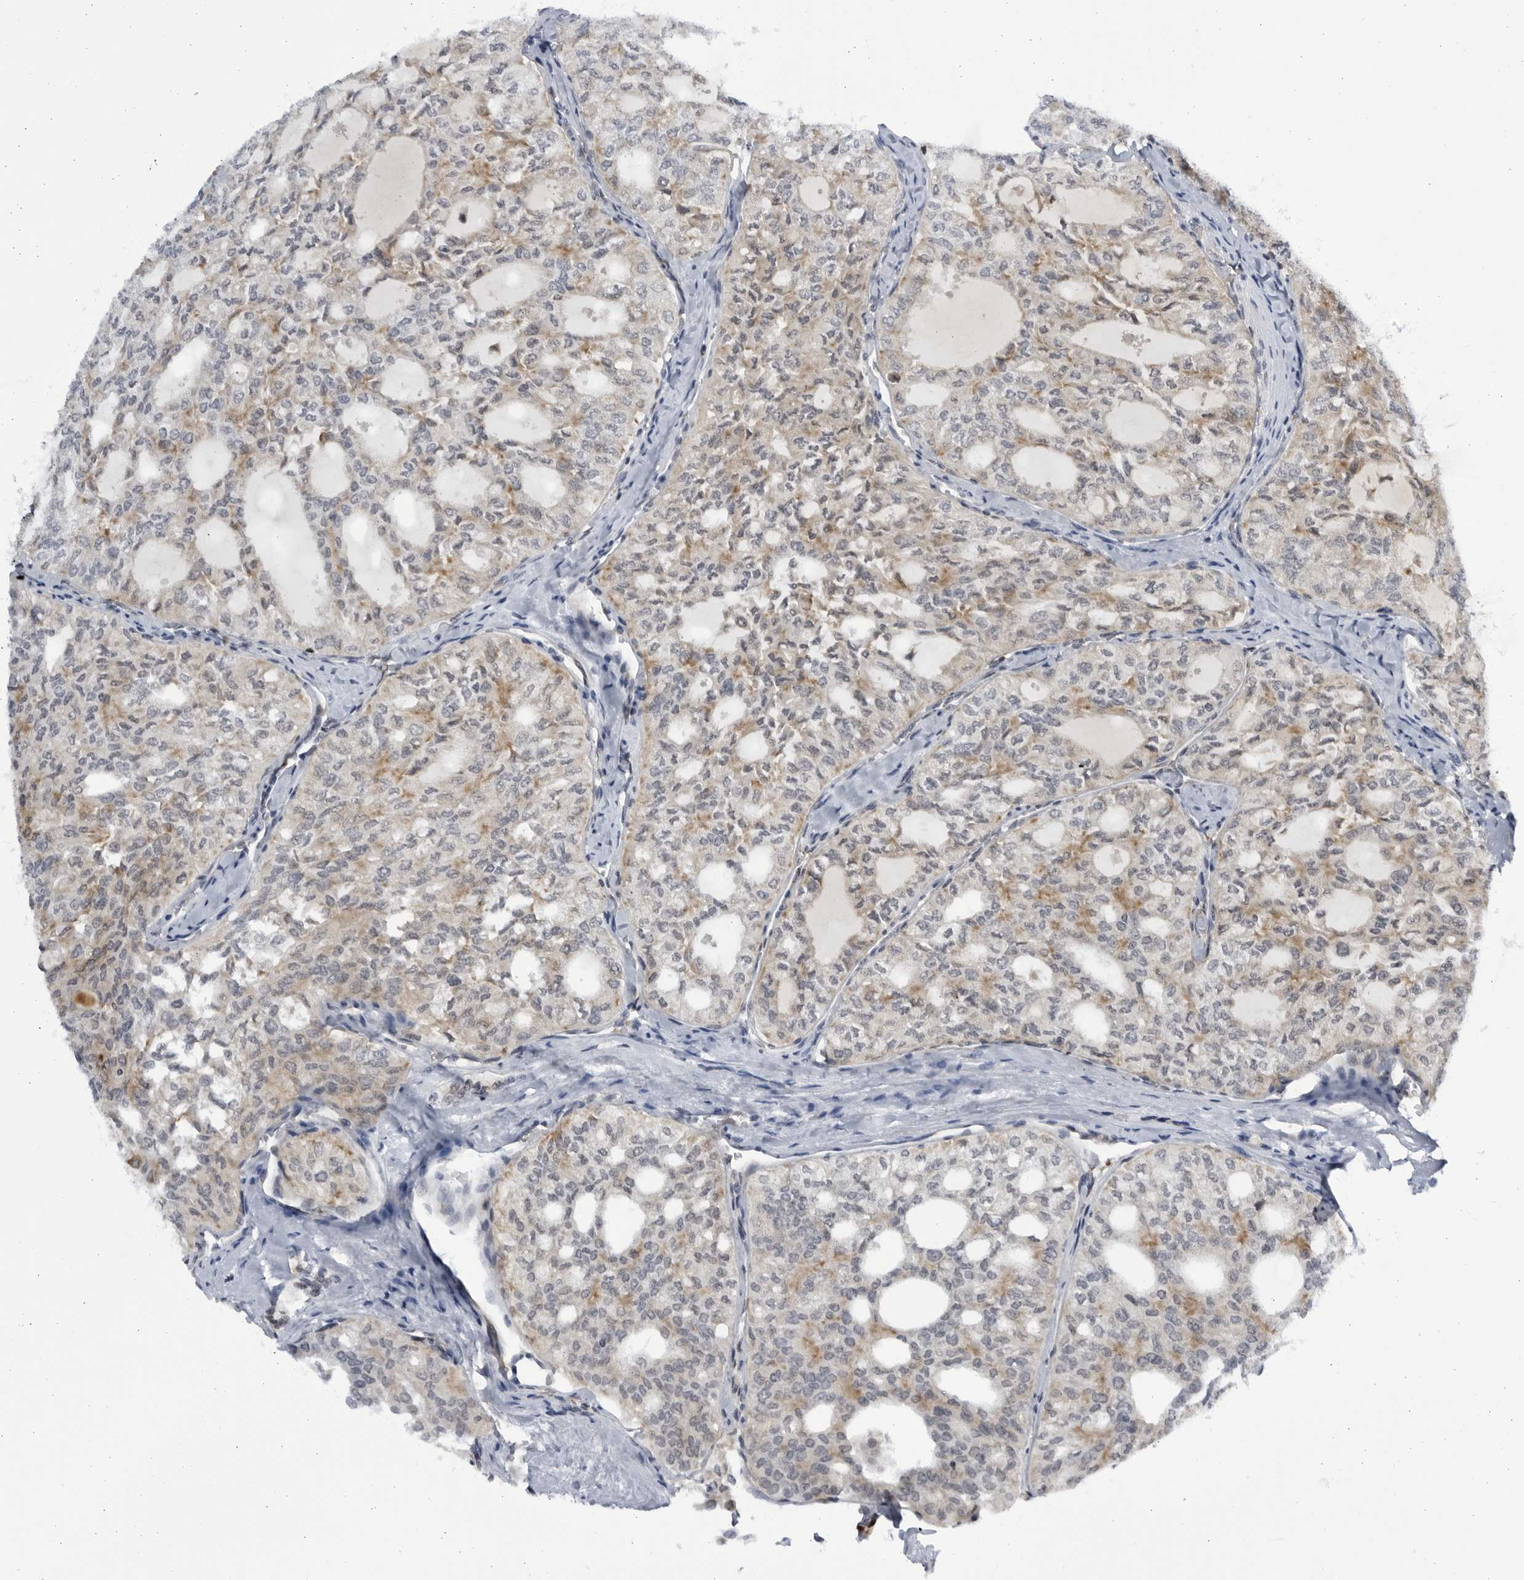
{"staining": {"intensity": "moderate", "quantity": "<25%", "location": "cytoplasmic/membranous"}, "tissue": "thyroid cancer", "cell_type": "Tumor cells", "image_type": "cancer", "snomed": [{"axis": "morphology", "description": "Follicular adenoma carcinoma, NOS"}, {"axis": "topography", "description": "Thyroid gland"}], "caption": "Thyroid cancer stained with a brown dye displays moderate cytoplasmic/membranous positive expression in approximately <25% of tumor cells.", "gene": "SLC25A22", "patient": {"sex": "male", "age": 75}}